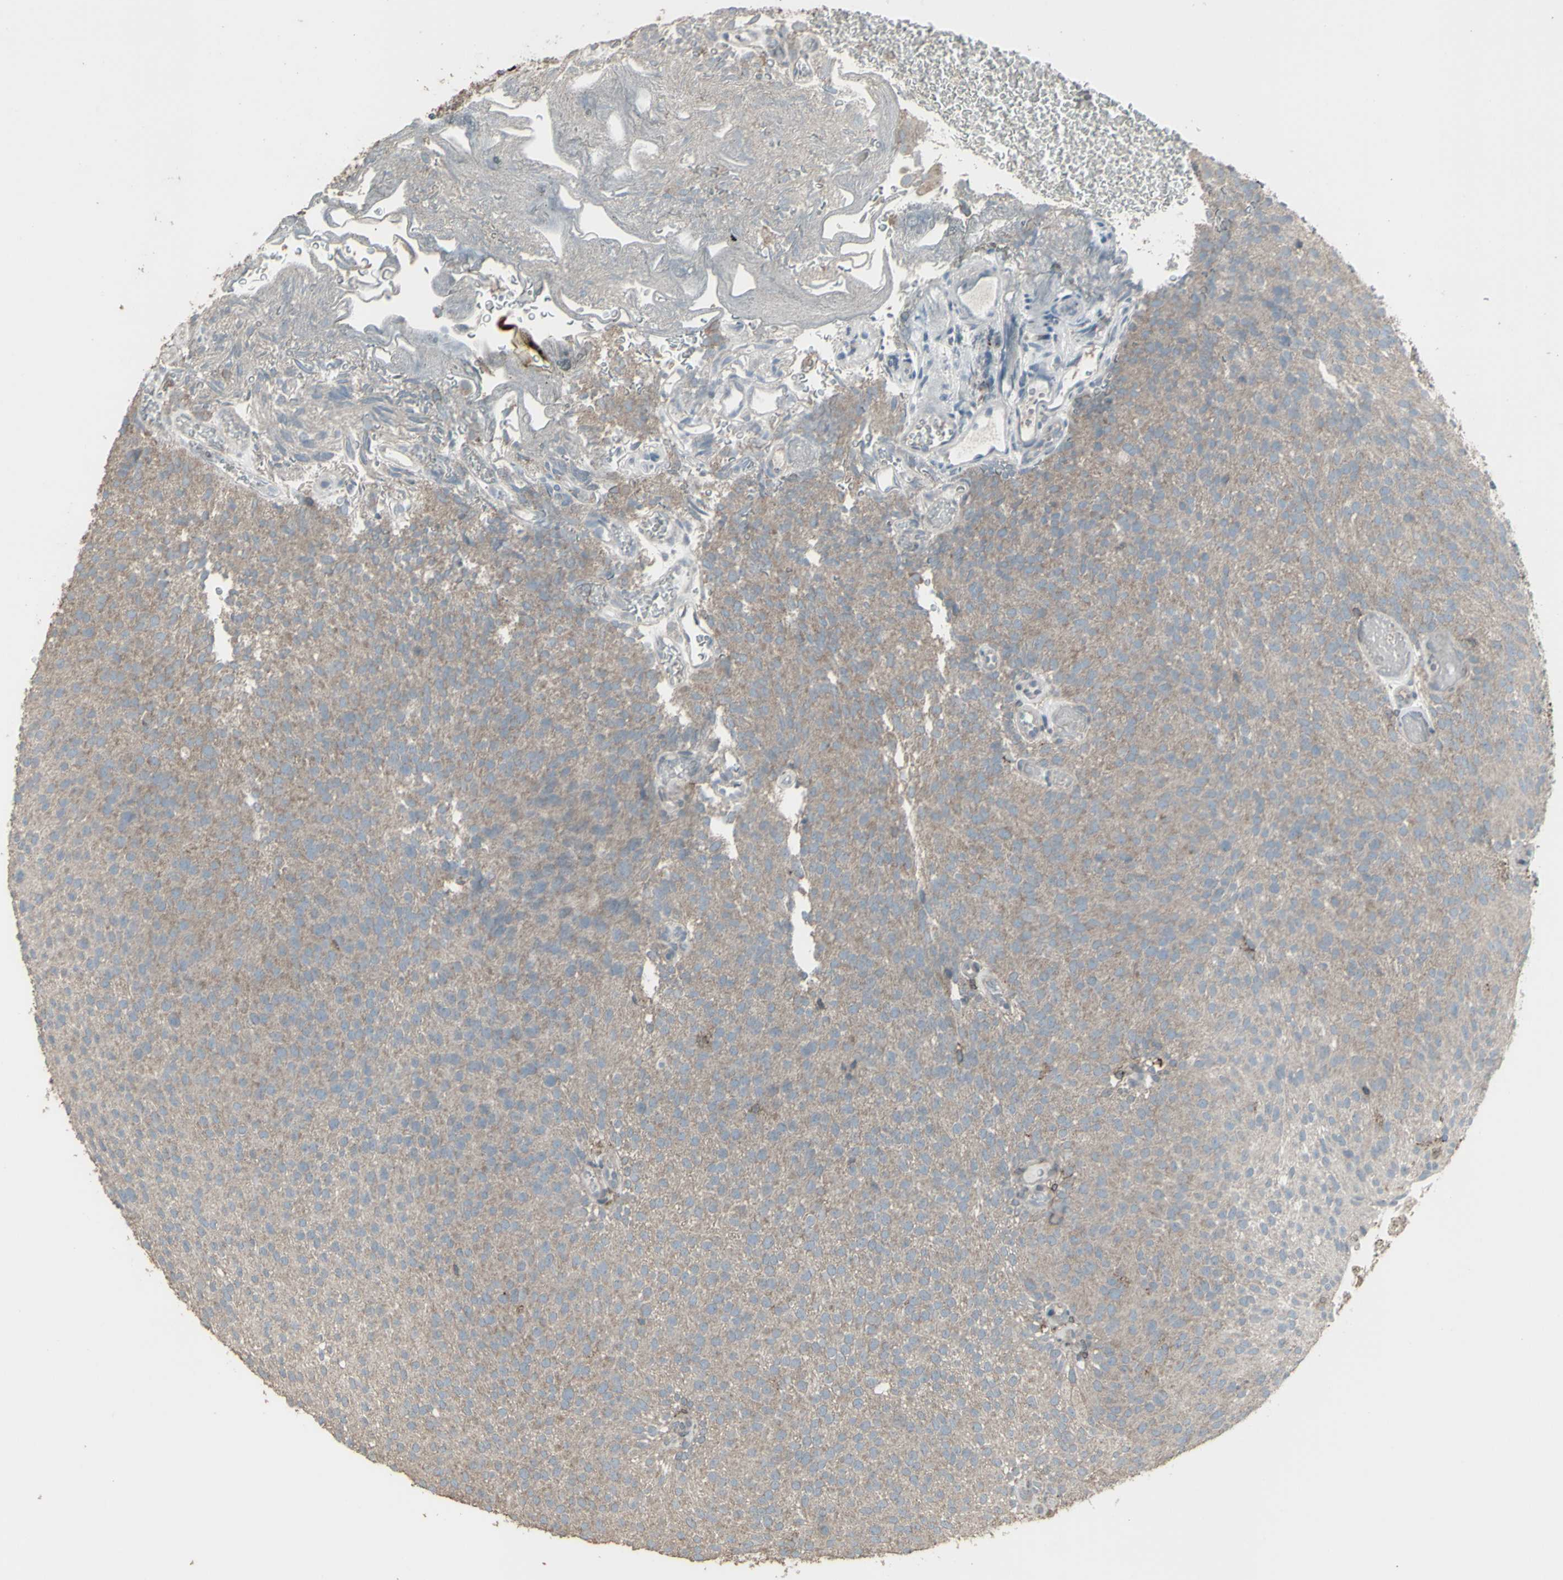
{"staining": {"intensity": "weak", "quantity": ">75%", "location": "cytoplasmic/membranous"}, "tissue": "urothelial cancer", "cell_type": "Tumor cells", "image_type": "cancer", "snomed": [{"axis": "morphology", "description": "Urothelial carcinoma, Low grade"}, {"axis": "topography", "description": "Urinary bladder"}], "caption": "Immunohistochemical staining of human urothelial carcinoma (low-grade) displays weak cytoplasmic/membranous protein positivity in about >75% of tumor cells.", "gene": "SMO", "patient": {"sex": "male", "age": 78}}